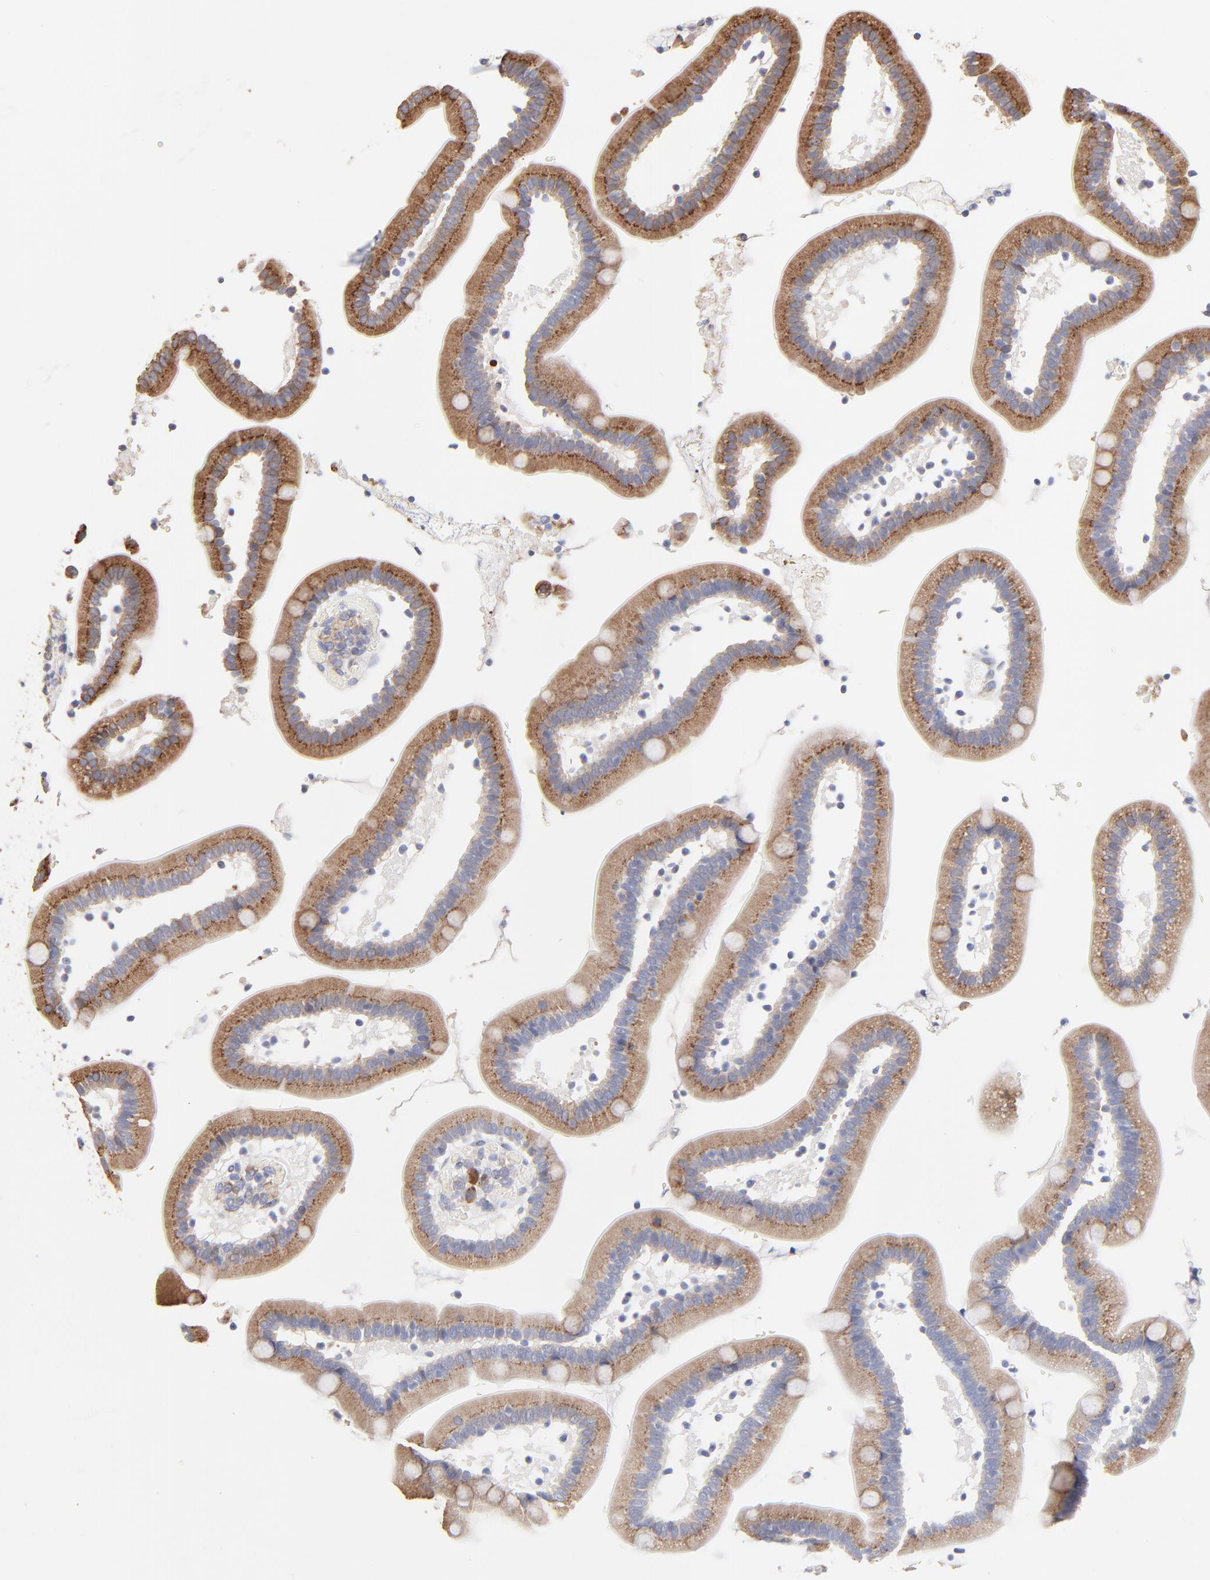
{"staining": {"intensity": "moderate", "quantity": ">75%", "location": "cytoplasmic/membranous"}, "tissue": "duodenum", "cell_type": "Glandular cells", "image_type": "normal", "snomed": [{"axis": "morphology", "description": "Normal tissue, NOS"}, {"axis": "topography", "description": "Duodenum"}], "caption": "The histopathology image exhibits a brown stain indicating the presence of a protein in the cytoplasmic/membranous of glandular cells in duodenum. The staining is performed using DAB brown chromogen to label protein expression. The nuclei are counter-stained blue using hematoxylin.", "gene": "LMAN1", "patient": {"sex": "male", "age": 66}}